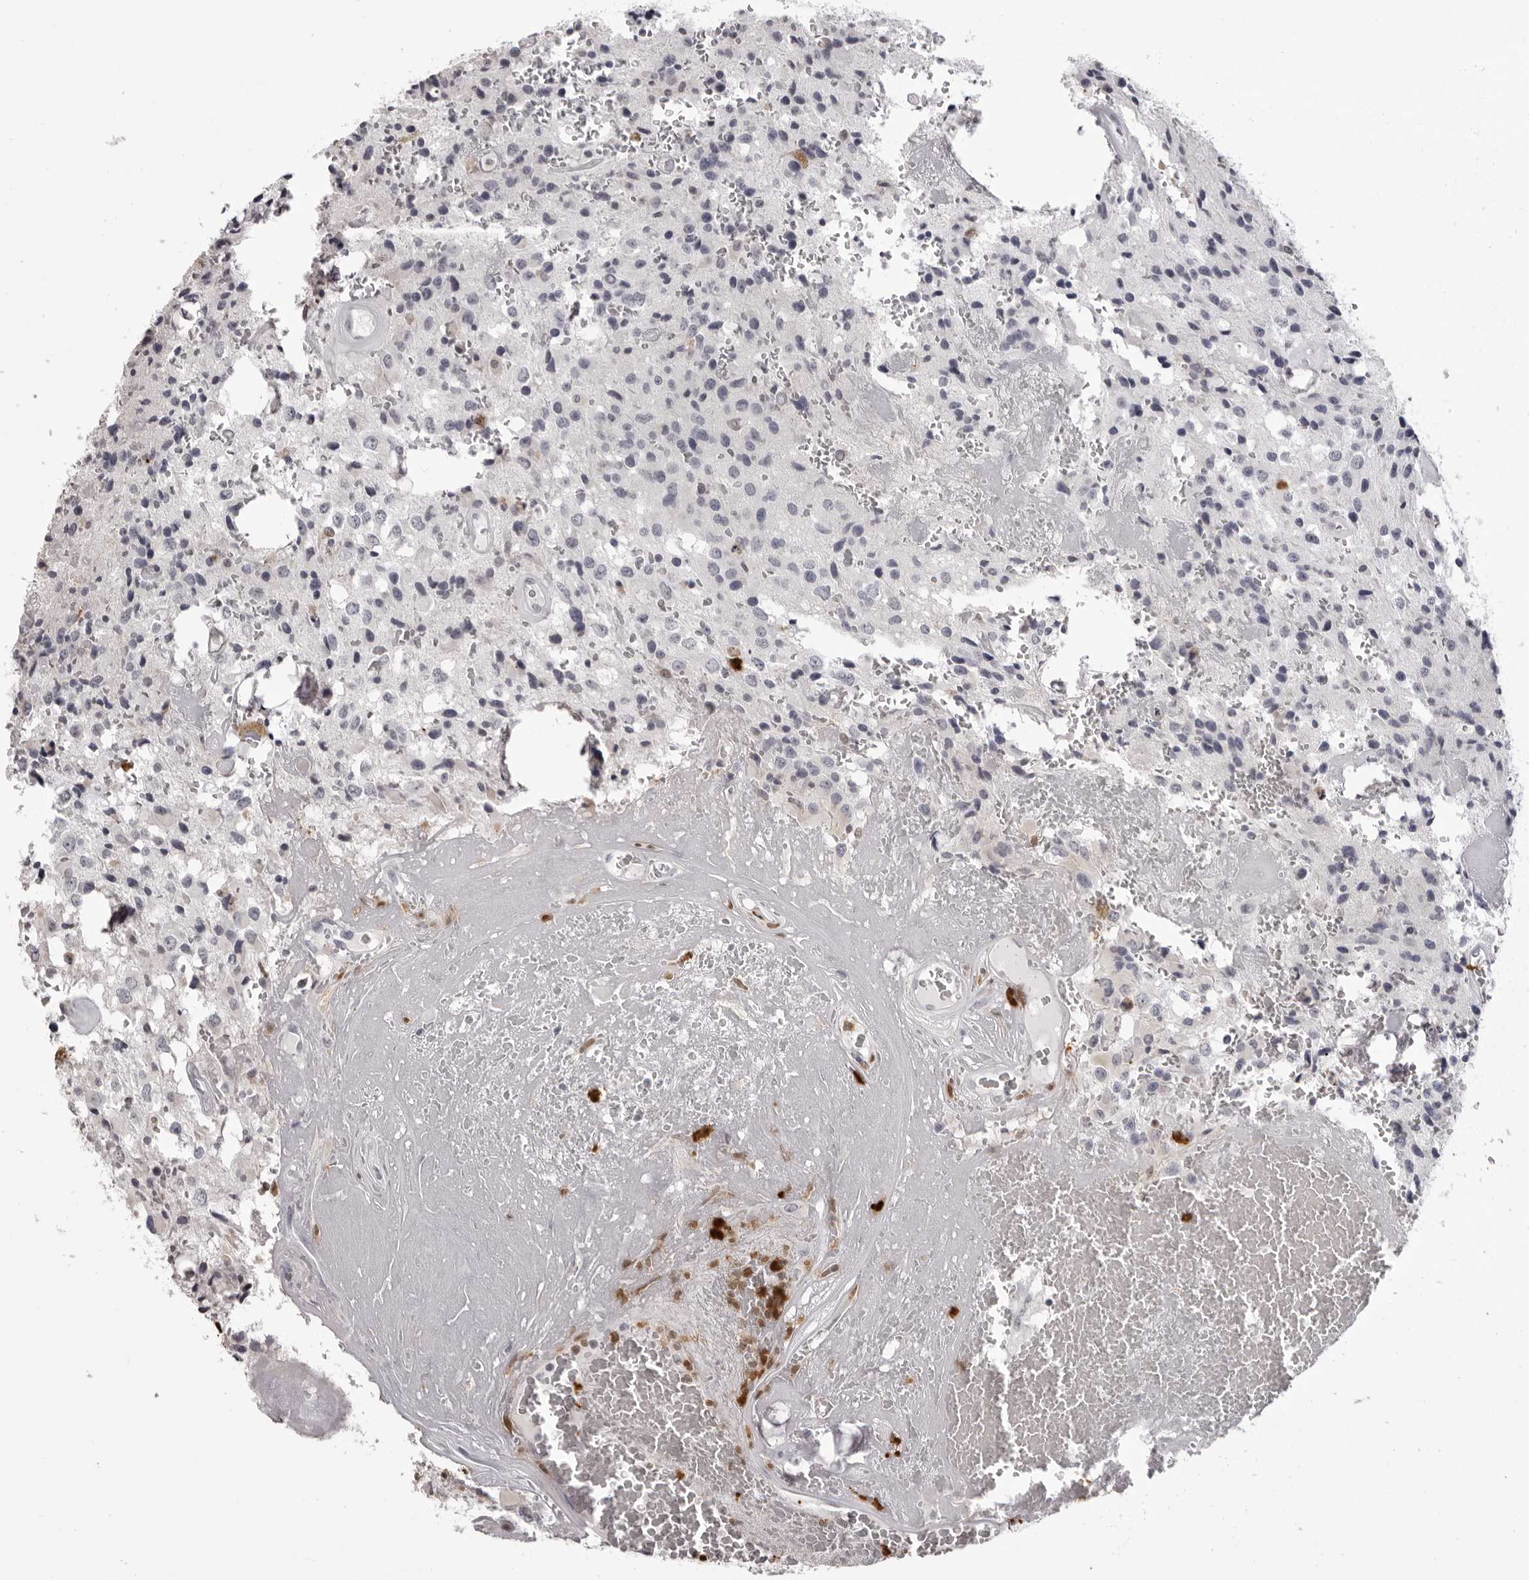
{"staining": {"intensity": "negative", "quantity": "none", "location": "none"}, "tissue": "glioma", "cell_type": "Tumor cells", "image_type": "cancer", "snomed": [{"axis": "morphology", "description": "Glioma, malignant, Low grade"}, {"axis": "topography", "description": "Brain"}], "caption": "An immunohistochemistry (IHC) histopathology image of glioma is shown. There is no staining in tumor cells of glioma. (Stains: DAB IHC with hematoxylin counter stain, Microscopy: brightfield microscopy at high magnification).", "gene": "IL31", "patient": {"sex": "male", "age": 58}}